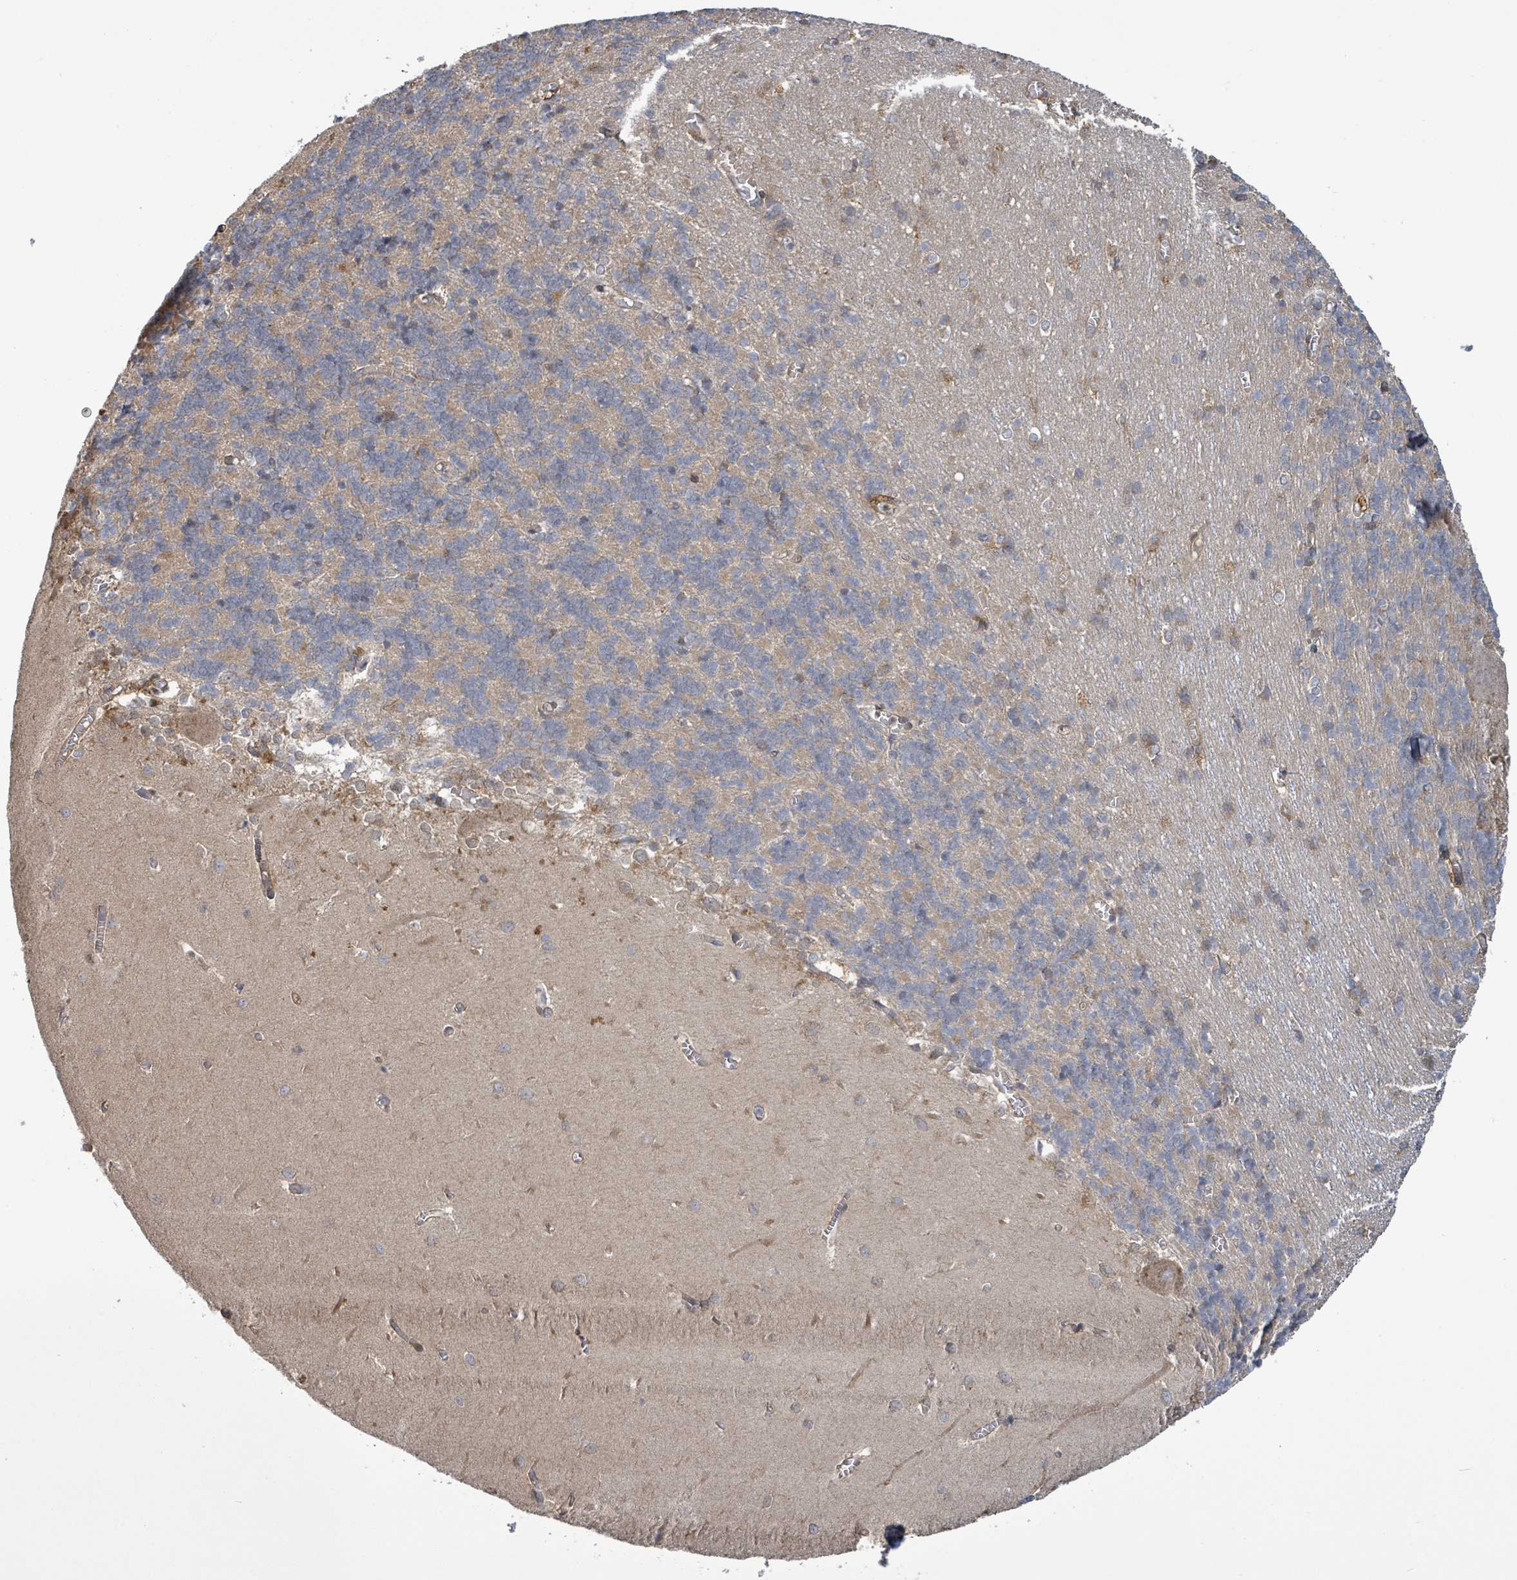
{"staining": {"intensity": "weak", "quantity": "<25%", "location": "cytoplasmic/membranous"}, "tissue": "cerebellum", "cell_type": "Cells in granular layer", "image_type": "normal", "snomed": [{"axis": "morphology", "description": "Normal tissue, NOS"}, {"axis": "topography", "description": "Cerebellum"}], "caption": "Immunohistochemistry photomicrograph of normal cerebellum: human cerebellum stained with DAB (3,3'-diaminobenzidine) shows no significant protein staining in cells in granular layer. Brightfield microscopy of immunohistochemistry stained with DAB (3,3'-diaminobenzidine) (brown) and hematoxylin (blue), captured at high magnification.", "gene": "ARPIN", "patient": {"sex": "male", "age": 37}}